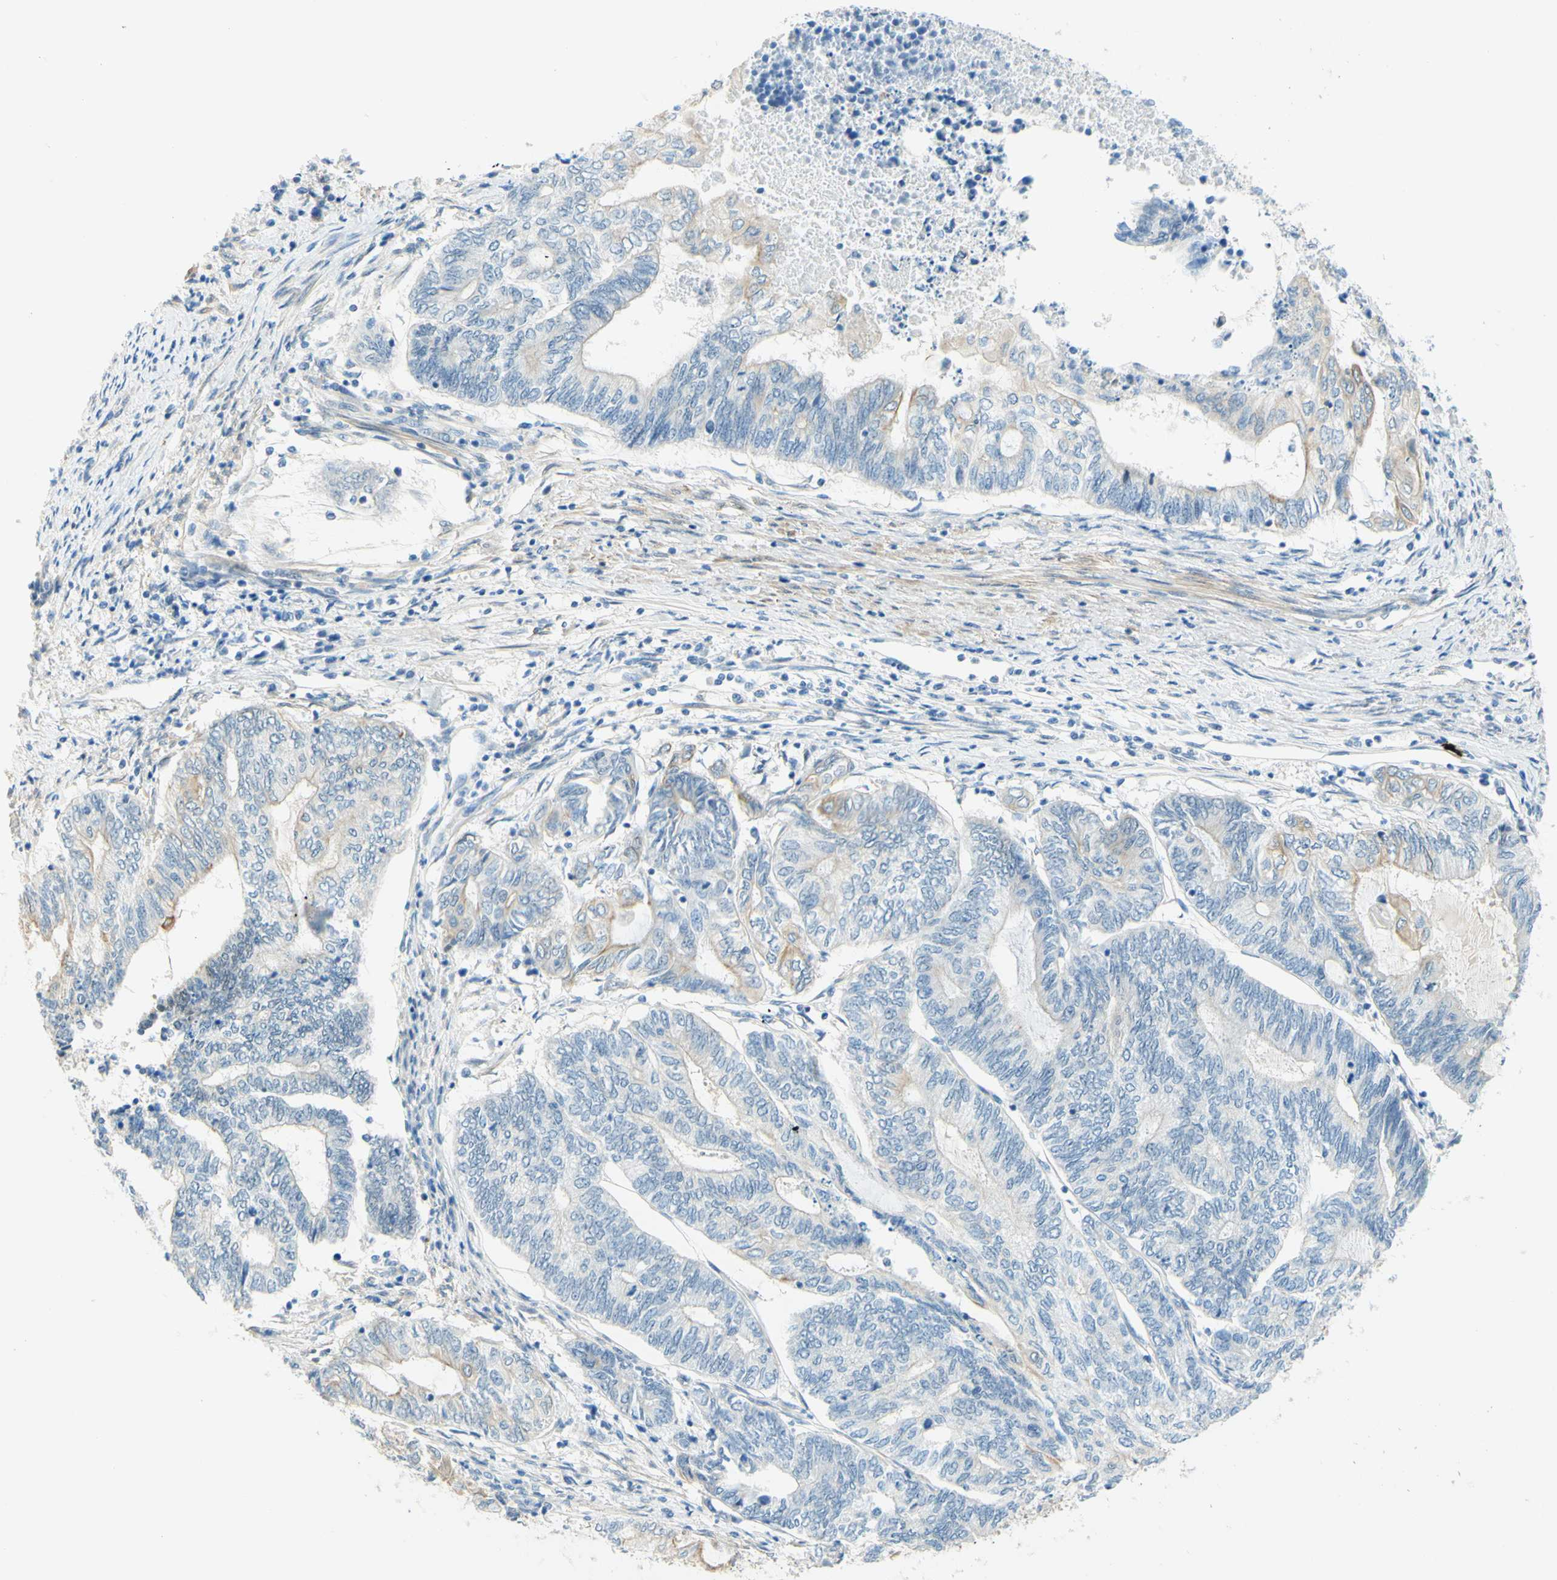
{"staining": {"intensity": "weak", "quantity": "<25%", "location": "cytoplasmic/membranous"}, "tissue": "endometrial cancer", "cell_type": "Tumor cells", "image_type": "cancer", "snomed": [{"axis": "morphology", "description": "Adenocarcinoma, NOS"}, {"axis": "topography", "description": "Uterus"}, {"axis": "topography", "description": "Endometrium"}], "caption": "Micrograph shows no significant protein staining in tumor cells of endometrial adenocarcinoma.", "gene": "ENTREP2", "patient": {"sex": "female", "age": 70}}